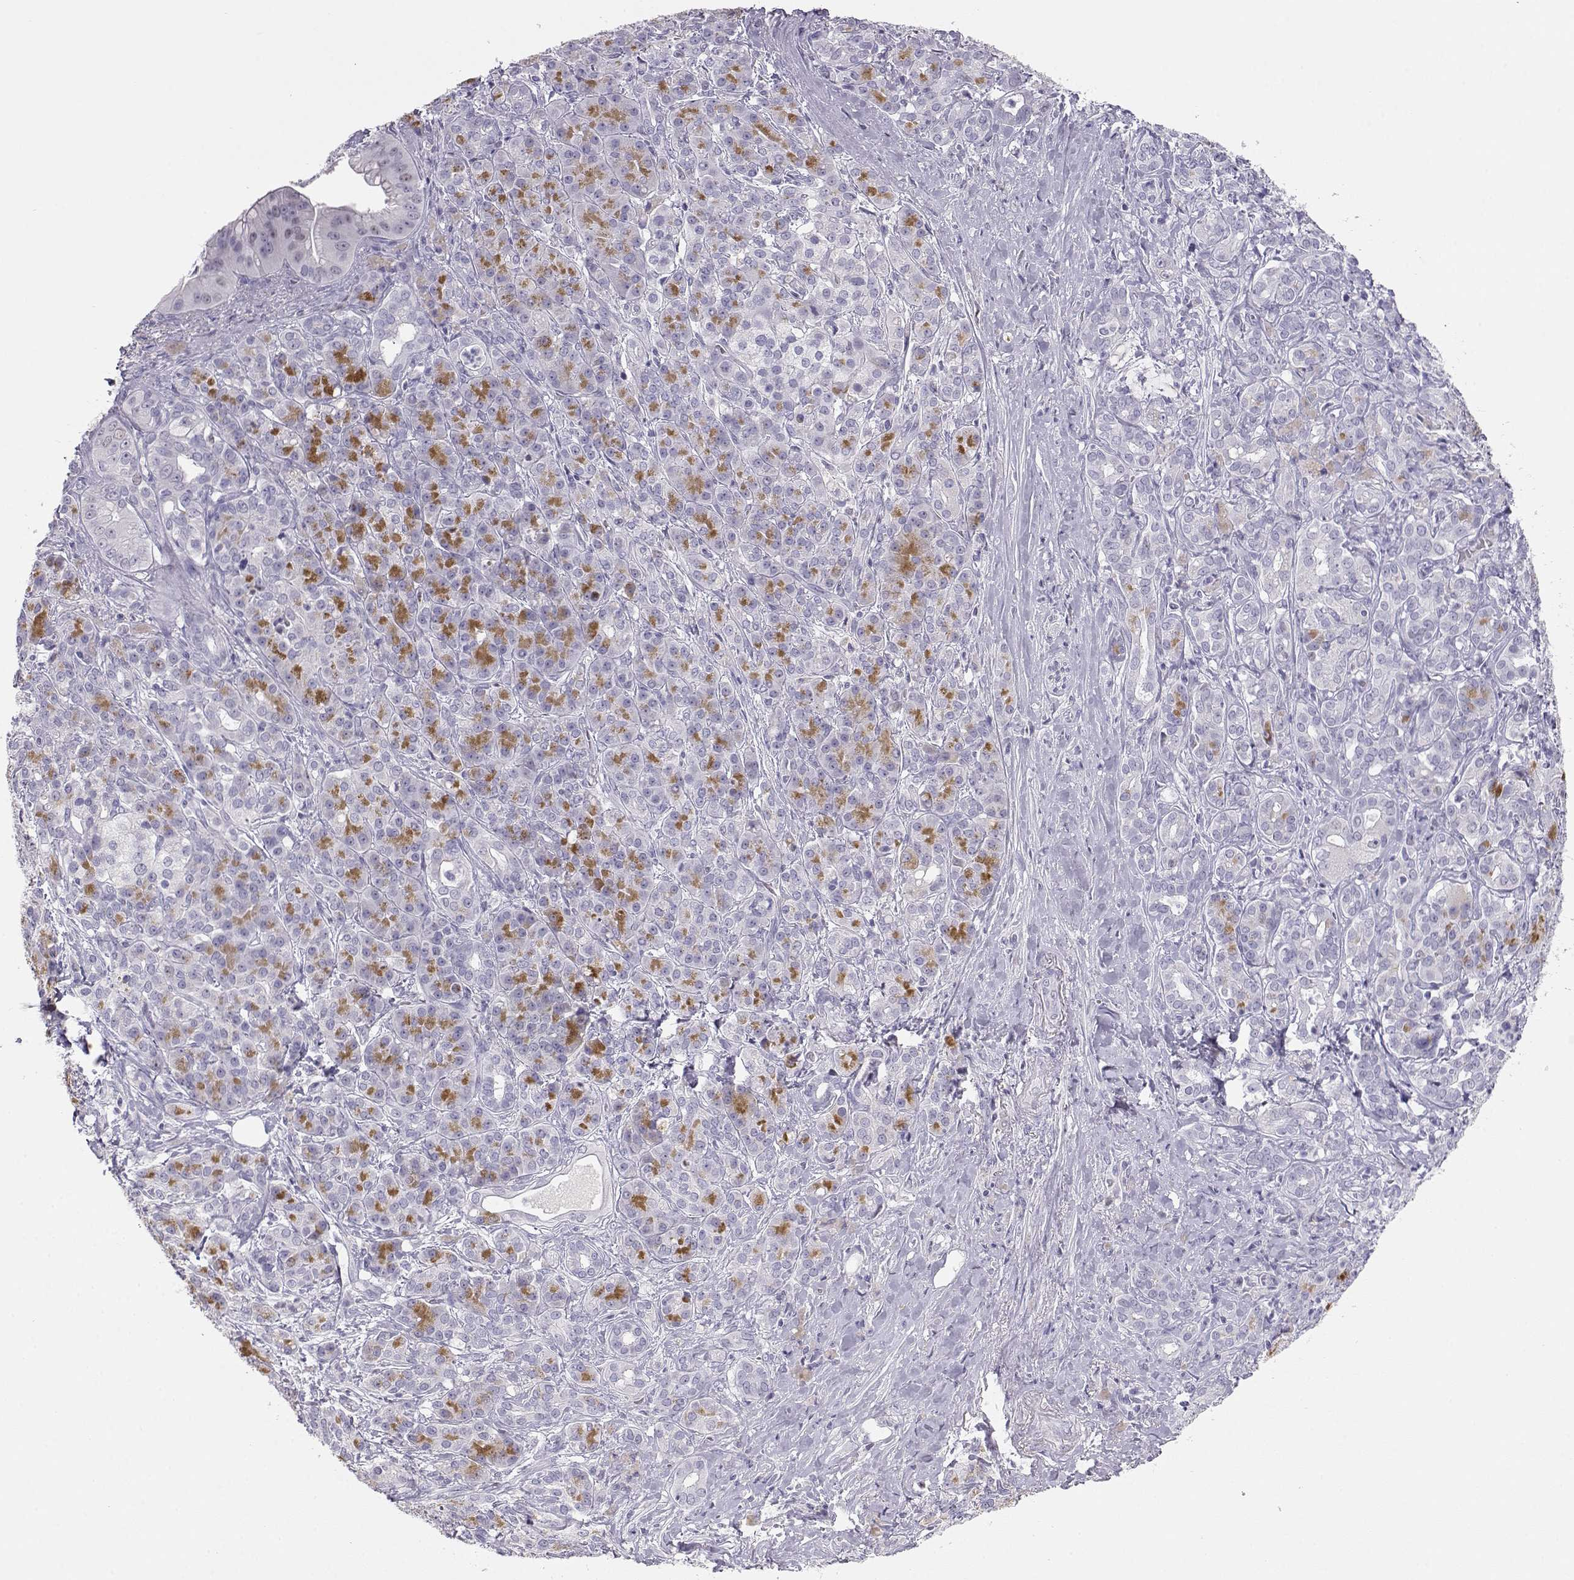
{"staining": {"intensity": "negative", "quantity": "none", "location": "none"}, "tissue": "pancreatic cancer", "cell_type": "Tumor cells", "image_type": "cancer", "snomed": [{"axis": "morphology", "description": "Normal tissue, NOS"}, {"axis": "morphology", "description": "Inflammation, NOS"}, {"axis": "morphology", "description": "Adenocarcinoma, NOS"}, {"axis": "topography", "description": "Pancreas"}], "caption": "Pancreatic cancer (adenocarcinoma) was stained to show a protein in brown. There is no significant staining in tumor cells.", "gene": "OPN5", "patient": {"sex": "male", "age": 57}}